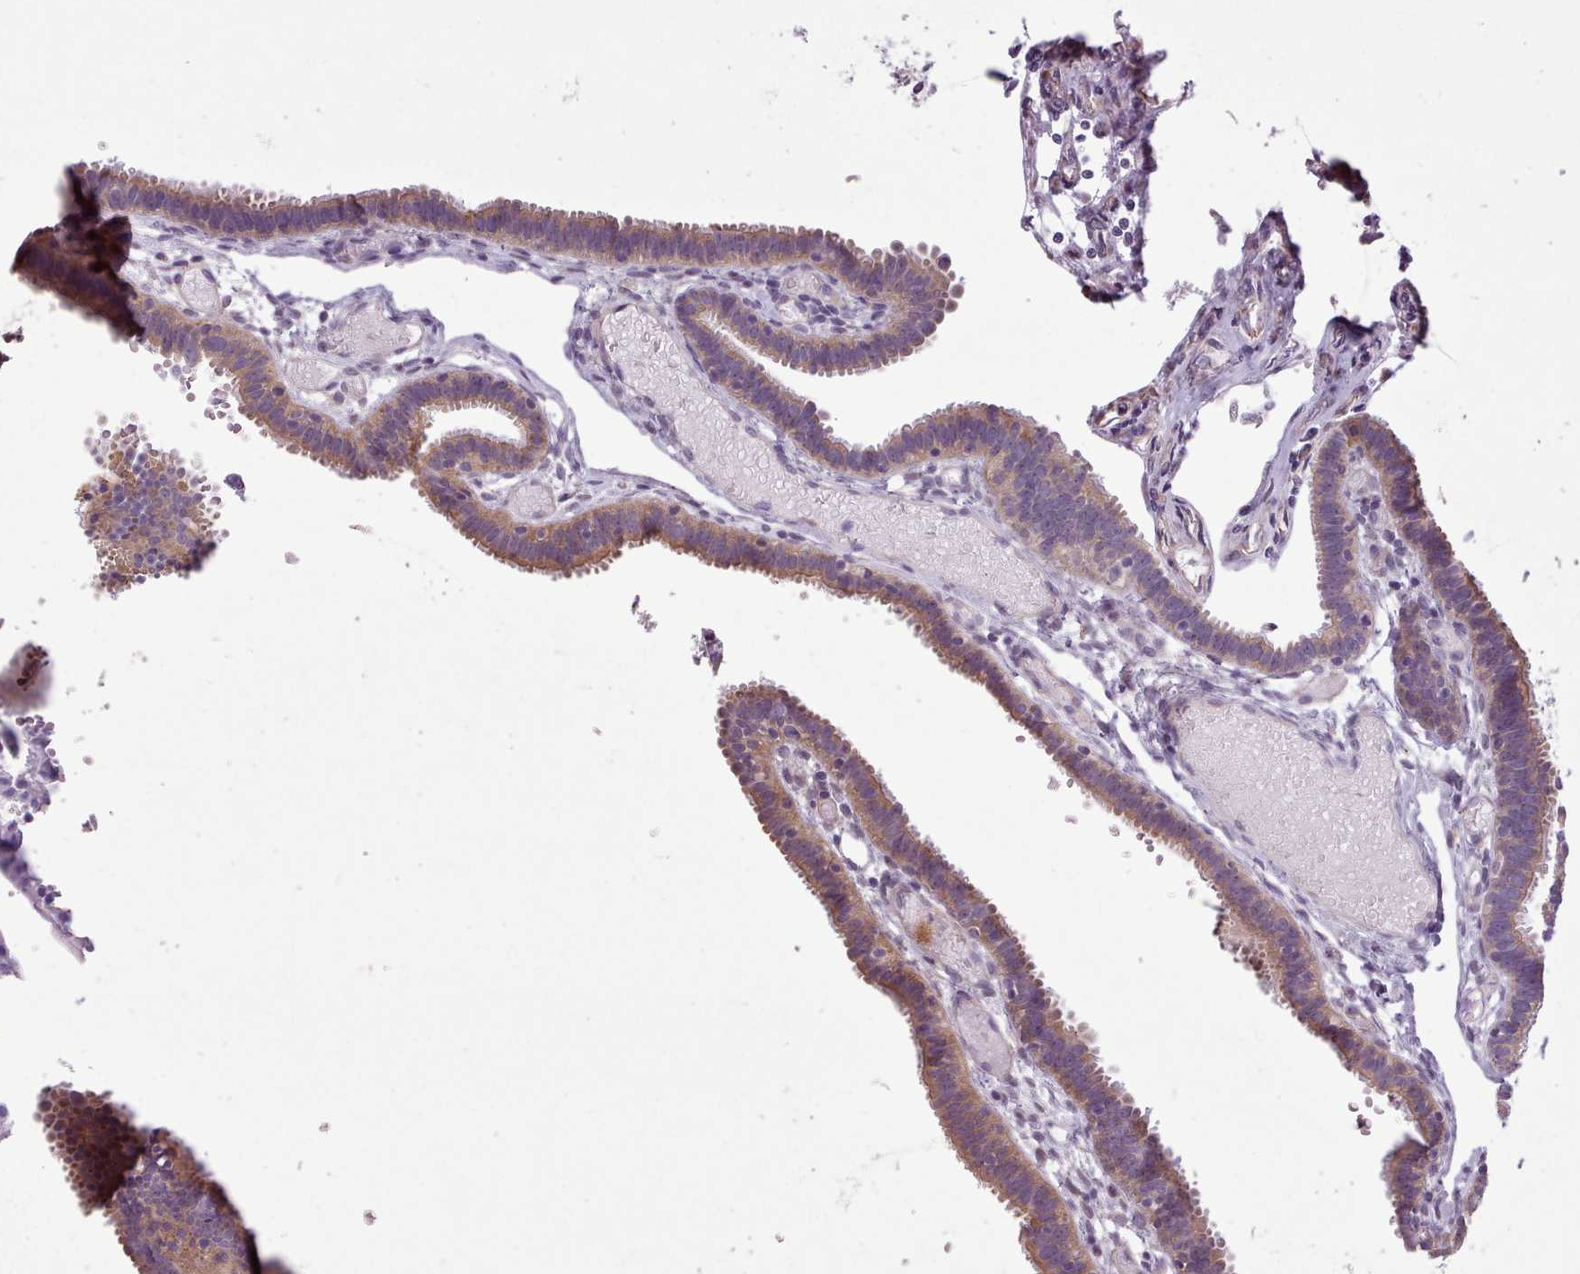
{"staining": {"intensity": "moderate", "quantity": "25%-75%", "location": "cytoplasmic/membranous"}, "tissue": "fallopian tube", "cell_type": "Glandular cells", "image_type": "normal", "snomed": [{"axis": "morphology", "description": "Normal tissue, NOS"}, {"axis": "topography", "description": "Fallopian tube"}], "caption": "This is an image of immunohistochemistry staining of normal fallopian tube, which shows moderate staining in the cytoplasmic/membranous of glandular cells.", "gene": "SLURP1", "patient": {"sex": "female", "age": 37}}